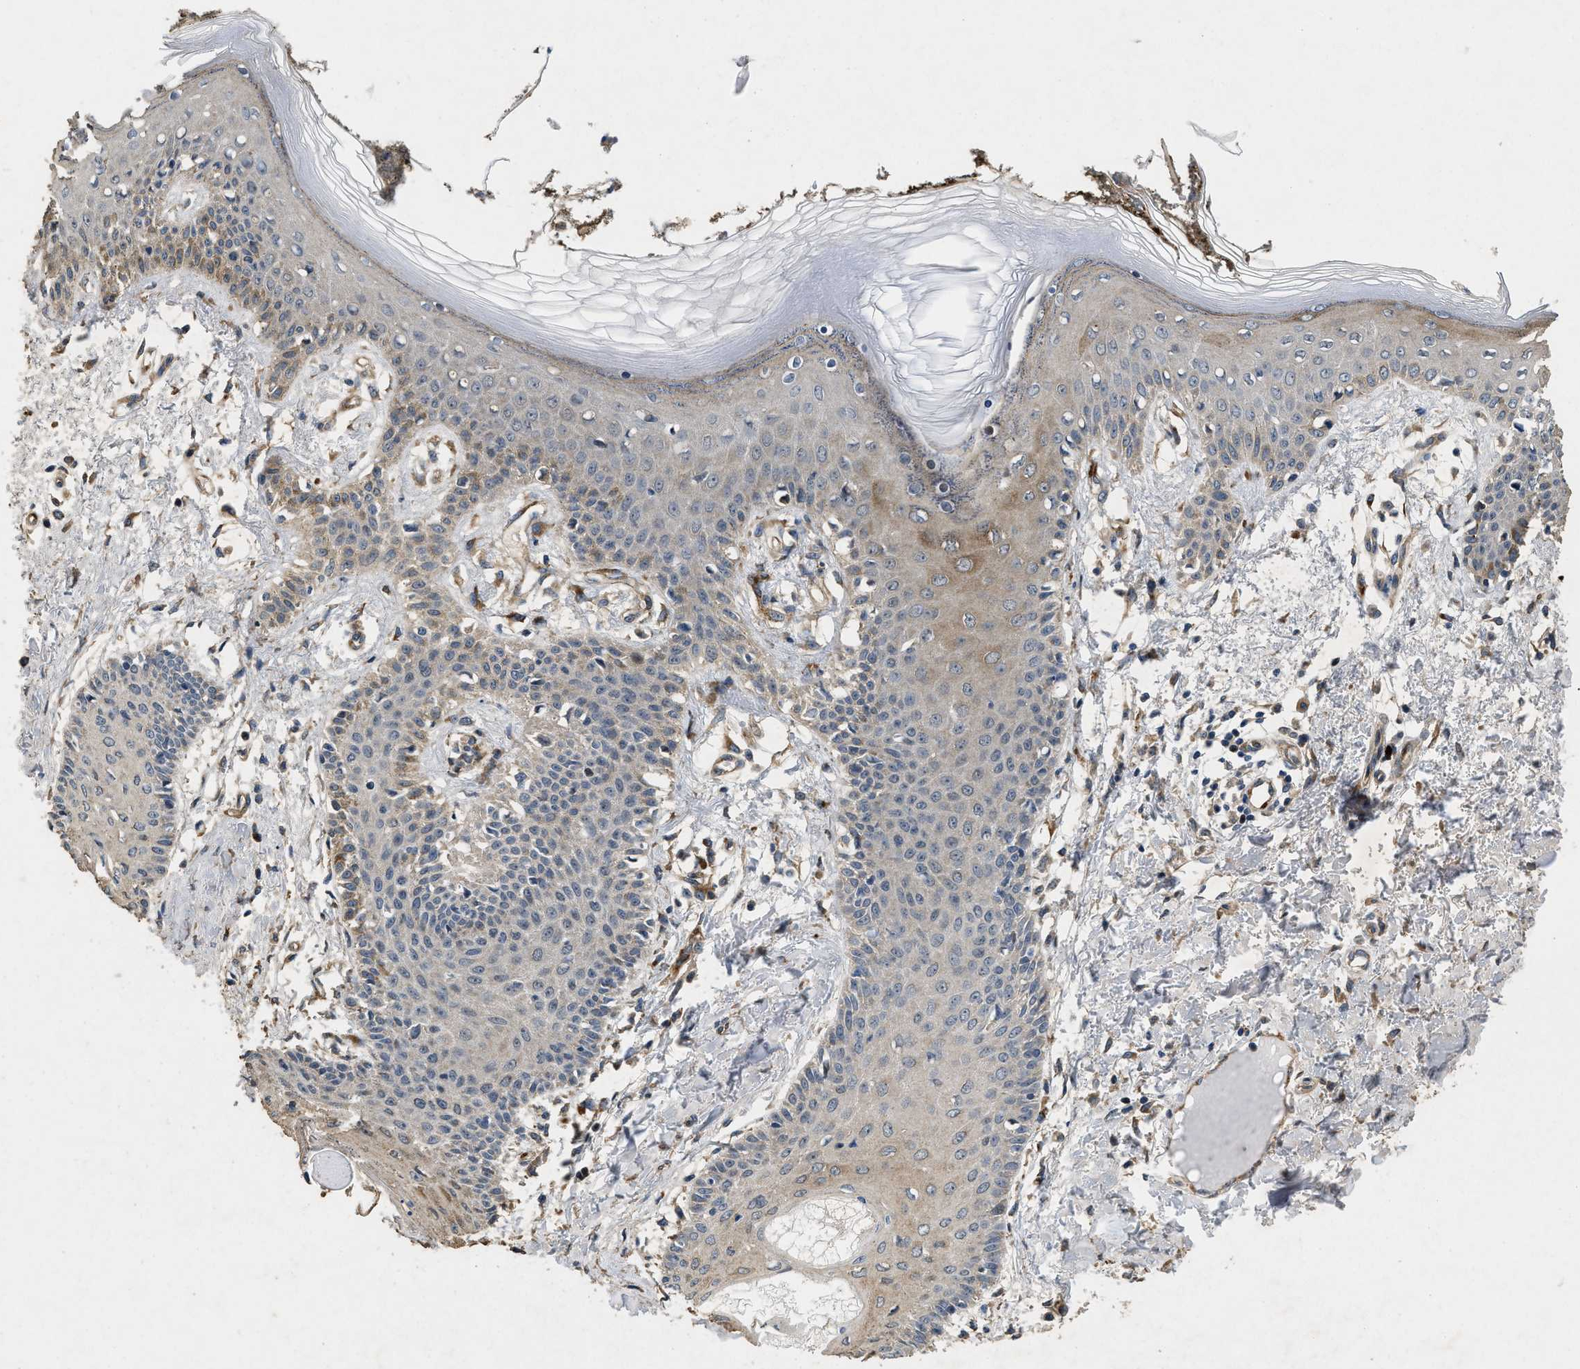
{"staining": {"intensity": "moderate", "quantity": ">75%", "location": "cytoplasmic/membranous"}, "tissue": "skin", "cell_type": "Fibroblasts", "image_type": "normal", "snomed": [{"axis": "morphology", "description": "Normal tissue, NOS"}, {"axis": "topography", "description": "Skin"}], "caption": "Immunohistochemical staining of normal human skin shows medium levels of moderate cytoplasmic/membranous staining in about >75% of fibroblasts.", "gene": "HSPA12B", "patient": {"sex": "male", "age": 53}}